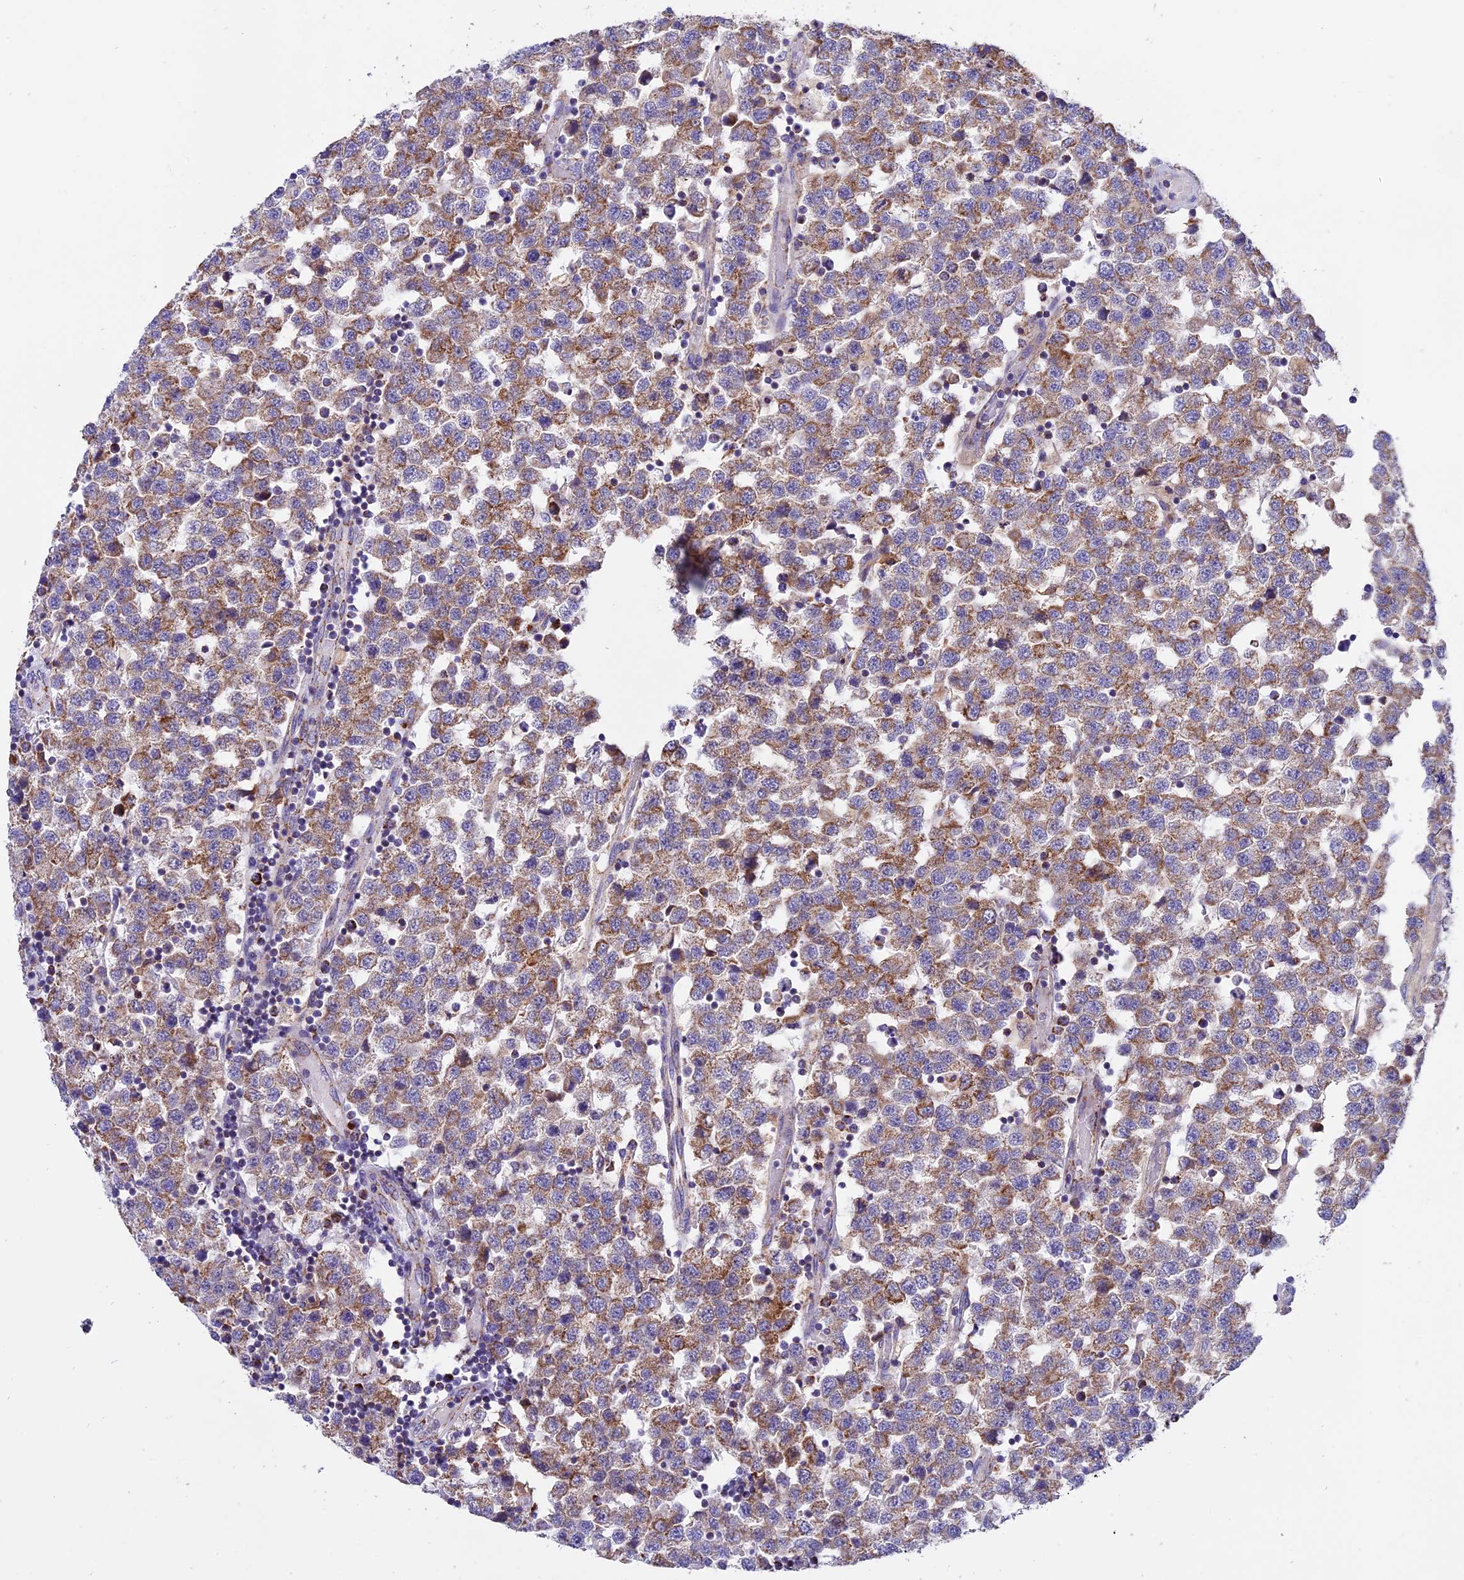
{"staining": {"intensity": "moderate", "quantity": ">75%", "location": "cytoplasmic/membranous"}, "tissue": "testis cancer", "cell_type": "Tumor cells", "image_type": "cancer", "snomed": [{"axis": "morphology", "description": "Seminoma, NOS"}, {"axis": "topography", "description": "Testis"}], "caption": "An IHC image of neoplastic tissue is shown. Protein staining in brown highlights moderate cytoplasmic/membranous positivity in testis cancer within tumor cells.", "gene": "MRPS34", "patient": {"sex": "male", "age": 34}}